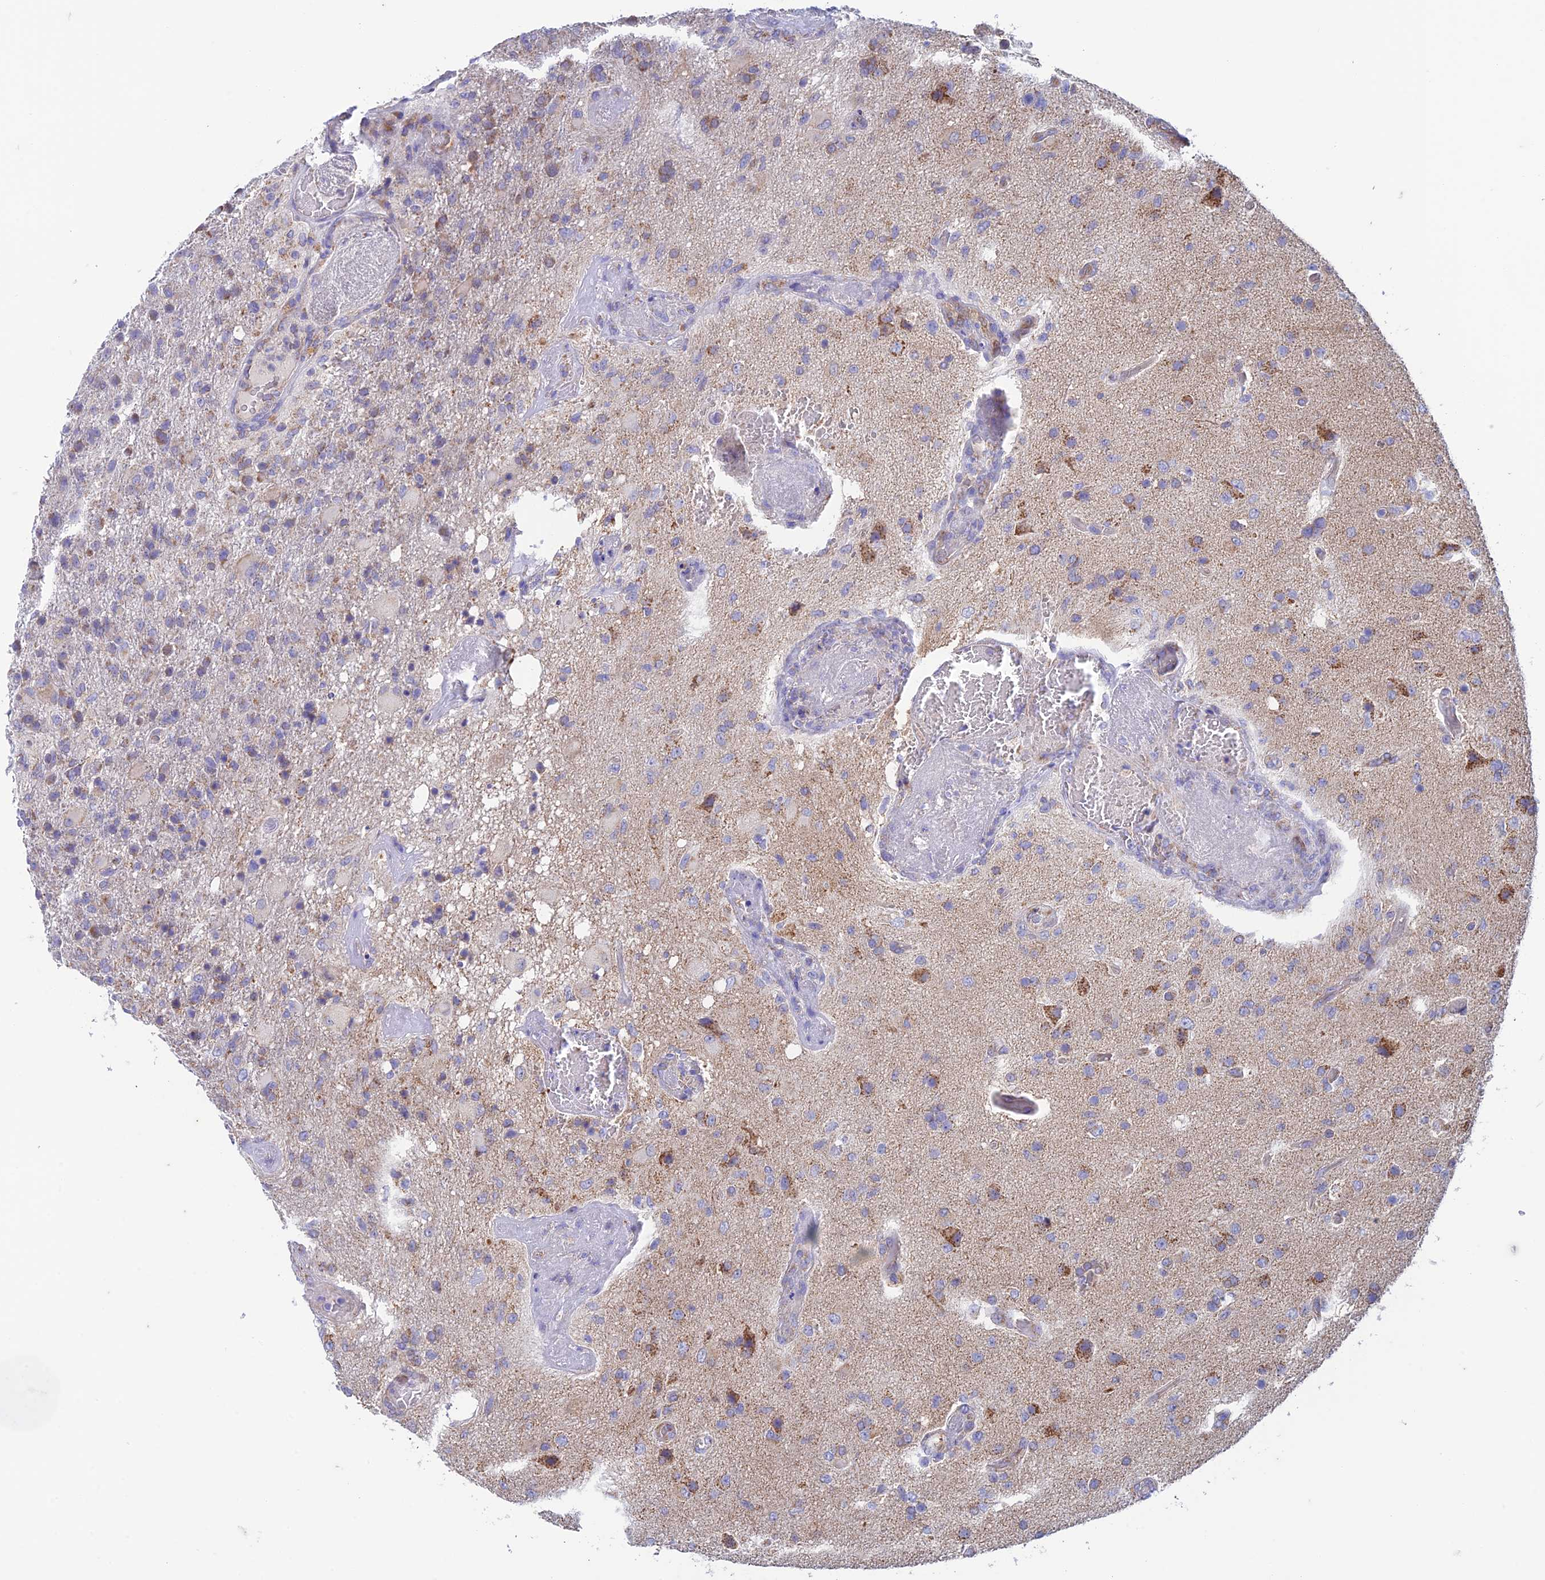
{"staining": {"intensity": "moderate", "quantity": "<25%", "location": "cytoplasmic/membranous"}, "tissue": "glioma", "cell_type": "Tumor cells", "image_type": "cancer", "snomed": [{"axis": "morphology", "description": "Glioma, malignant, High grade"}, {"axis": "topography", "description": "Brain"}], "caption": "A brown stain shows moderate cytoplasmic/membranous staining of a protein in glioma tumor cells. (DAB = brown stain, brightfield microscopy at high magnification).", "gene": "ZNF181", "patient": {"sex": "female", "age": 74}}